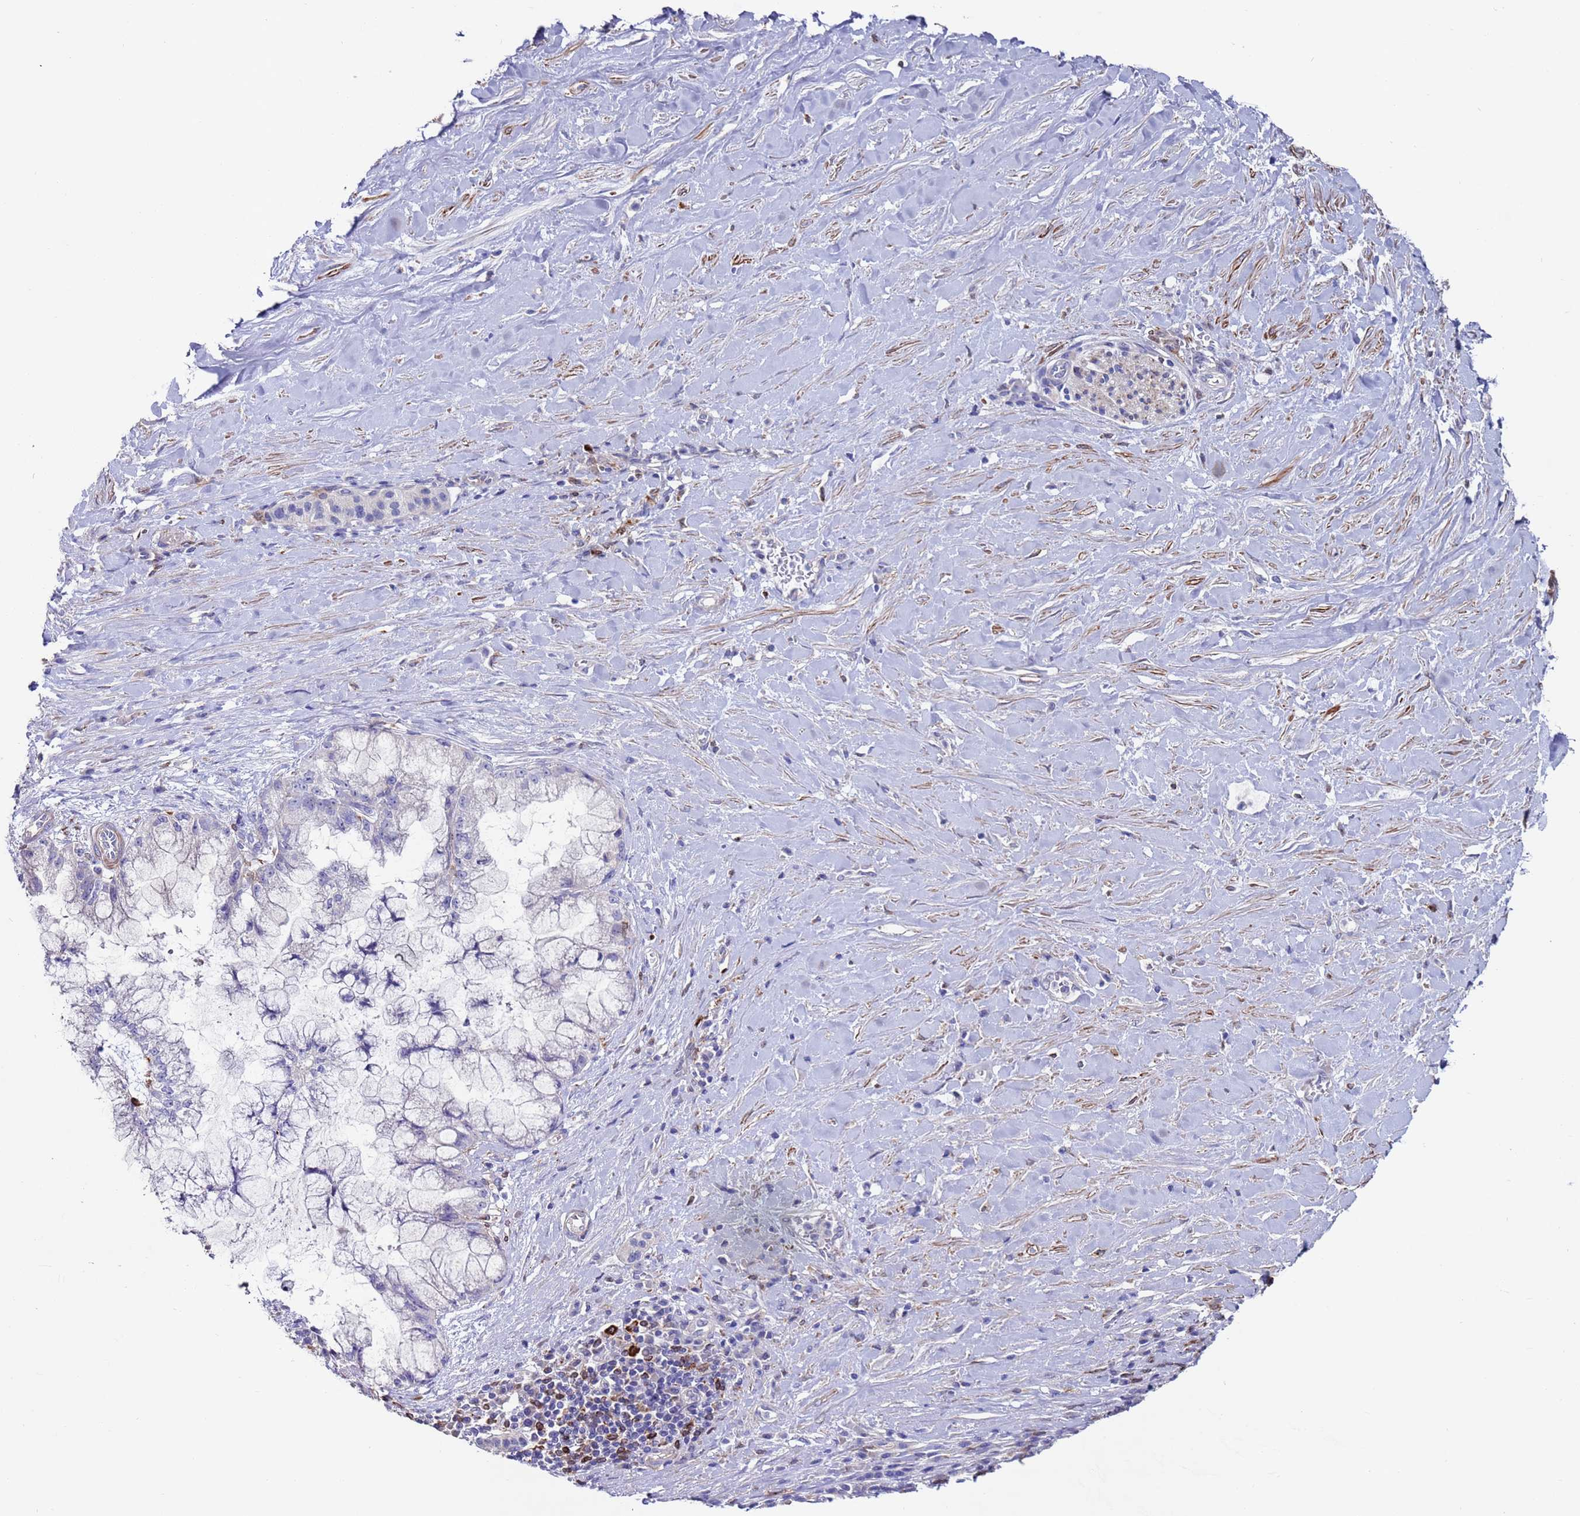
{"staining": {"intensity": "negative", "quantity": "none", "location": "none"}, "tissue": "pancreatic cancer", "cell_type": "Tumor cells", "image_type": "cancer", "snomed": [{"axis": "morphology", "description": "Adenocarcinoma, NOS"}, {"axis": "topography", "description": "Pancreas"}], "caption": "A high-resolution image shows immunohistochemistry (IHC) staining of pancreatic cancer, which shows no significant positivity in tumor cells. (DAB (3,3'-diaminobenzidine) immunohistochemistry (IHC) visualized using brightfield microscopy, high magnification).", "gene": "GREB1L", "patient": {"sex": "male", "age": 73}}